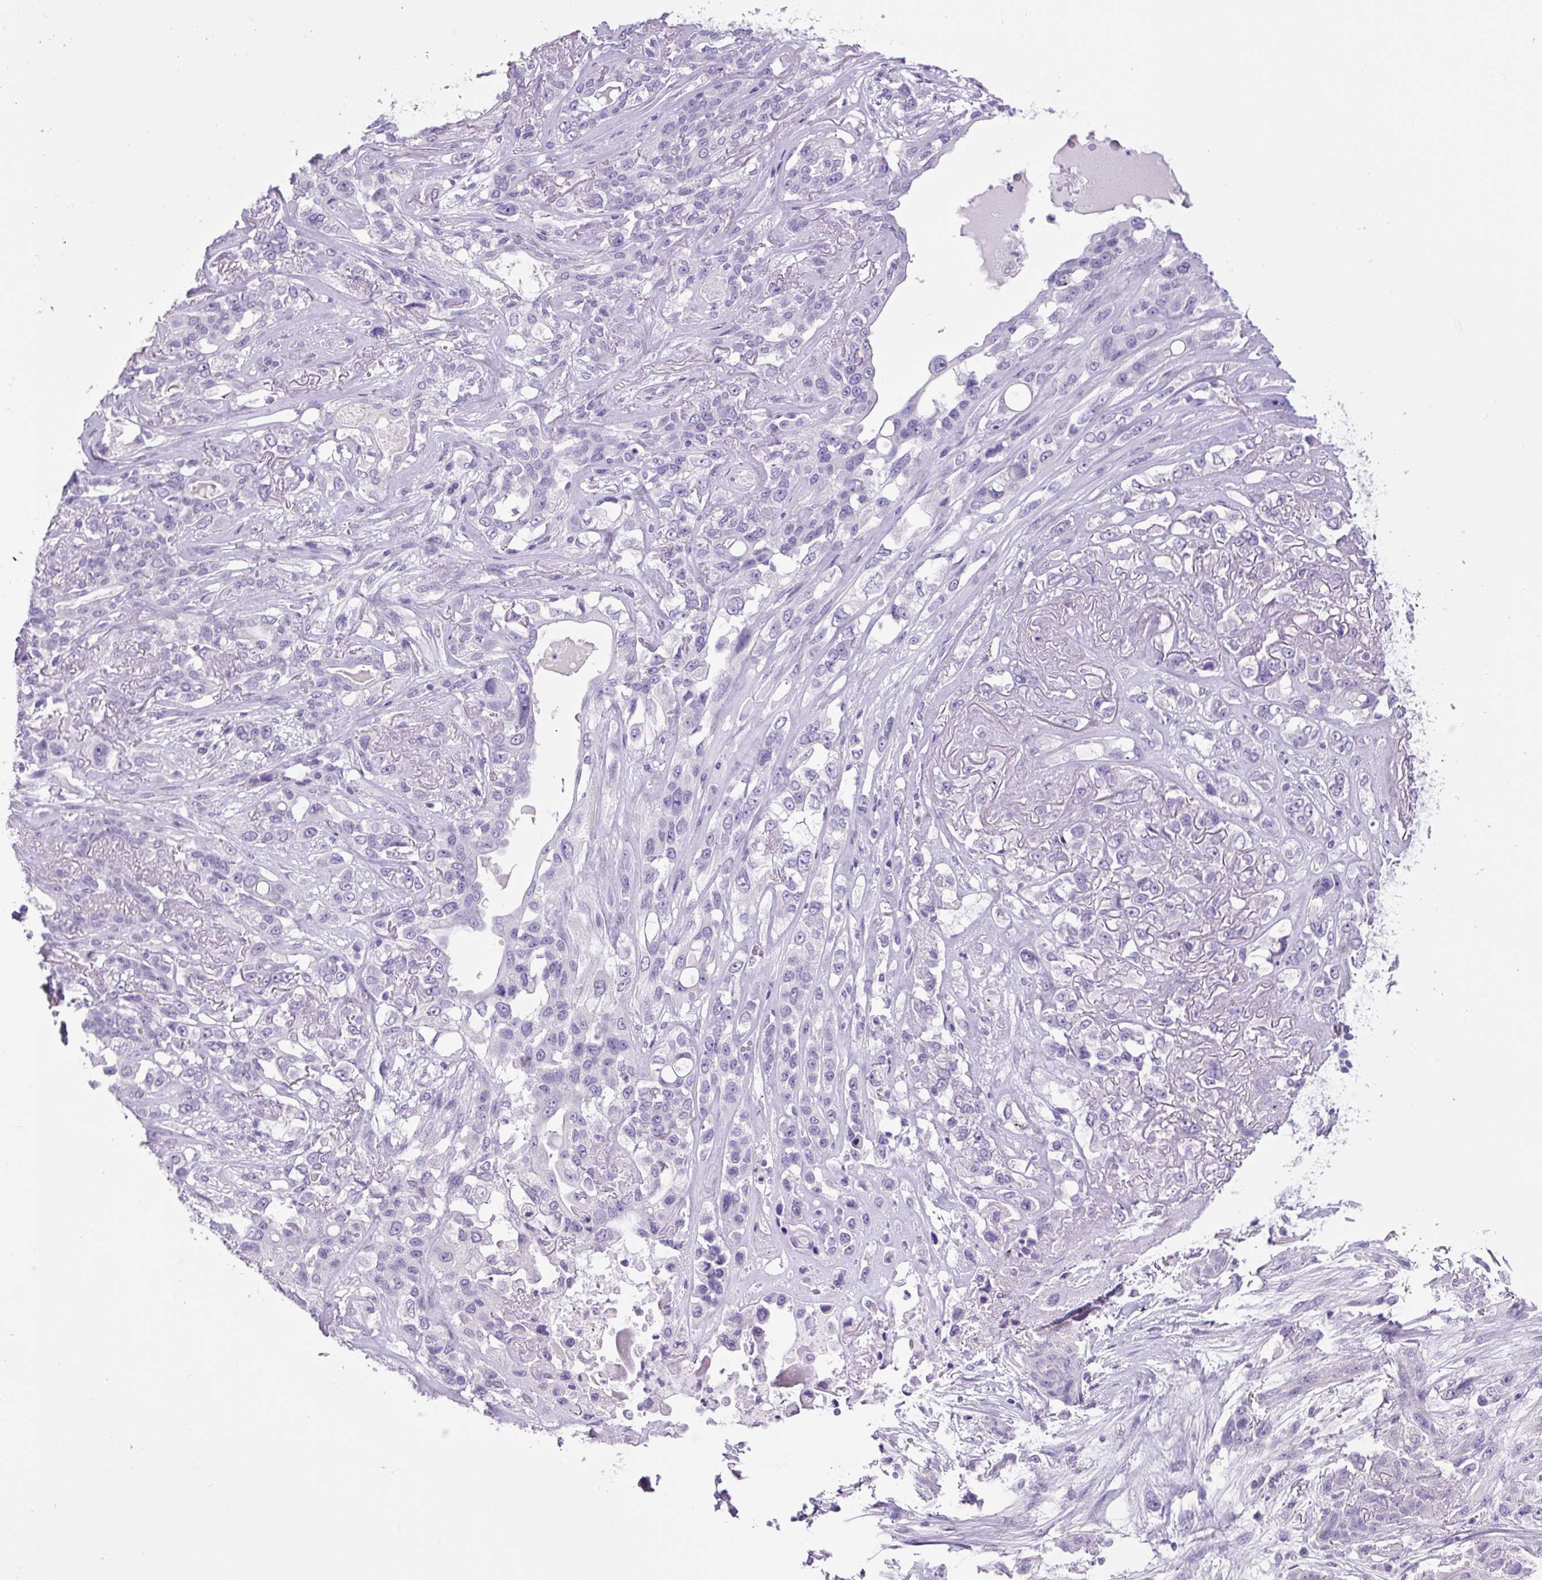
{"staining": {"intensity": "negative", "quantity": "none", "location": "none"}, "tissue": "lung cancer", "cell_type": "Tumor cells", "image_type": "cancer", "snomed": [{"axis": "morphology", "description": "Squamous cell carcinoma, NOS"}, {"axis": "topography", "description": "Lung"}], "caption": "IHC image of neoplastic tissue: human squamous cell carcinoma (lung) stained with DAB reveals no significant protein staining in tumor cells. (DAB IHC with hematoxylin counter stain).", "gene": "CHGA", "patient": {"sex": "female", "age": 70}}